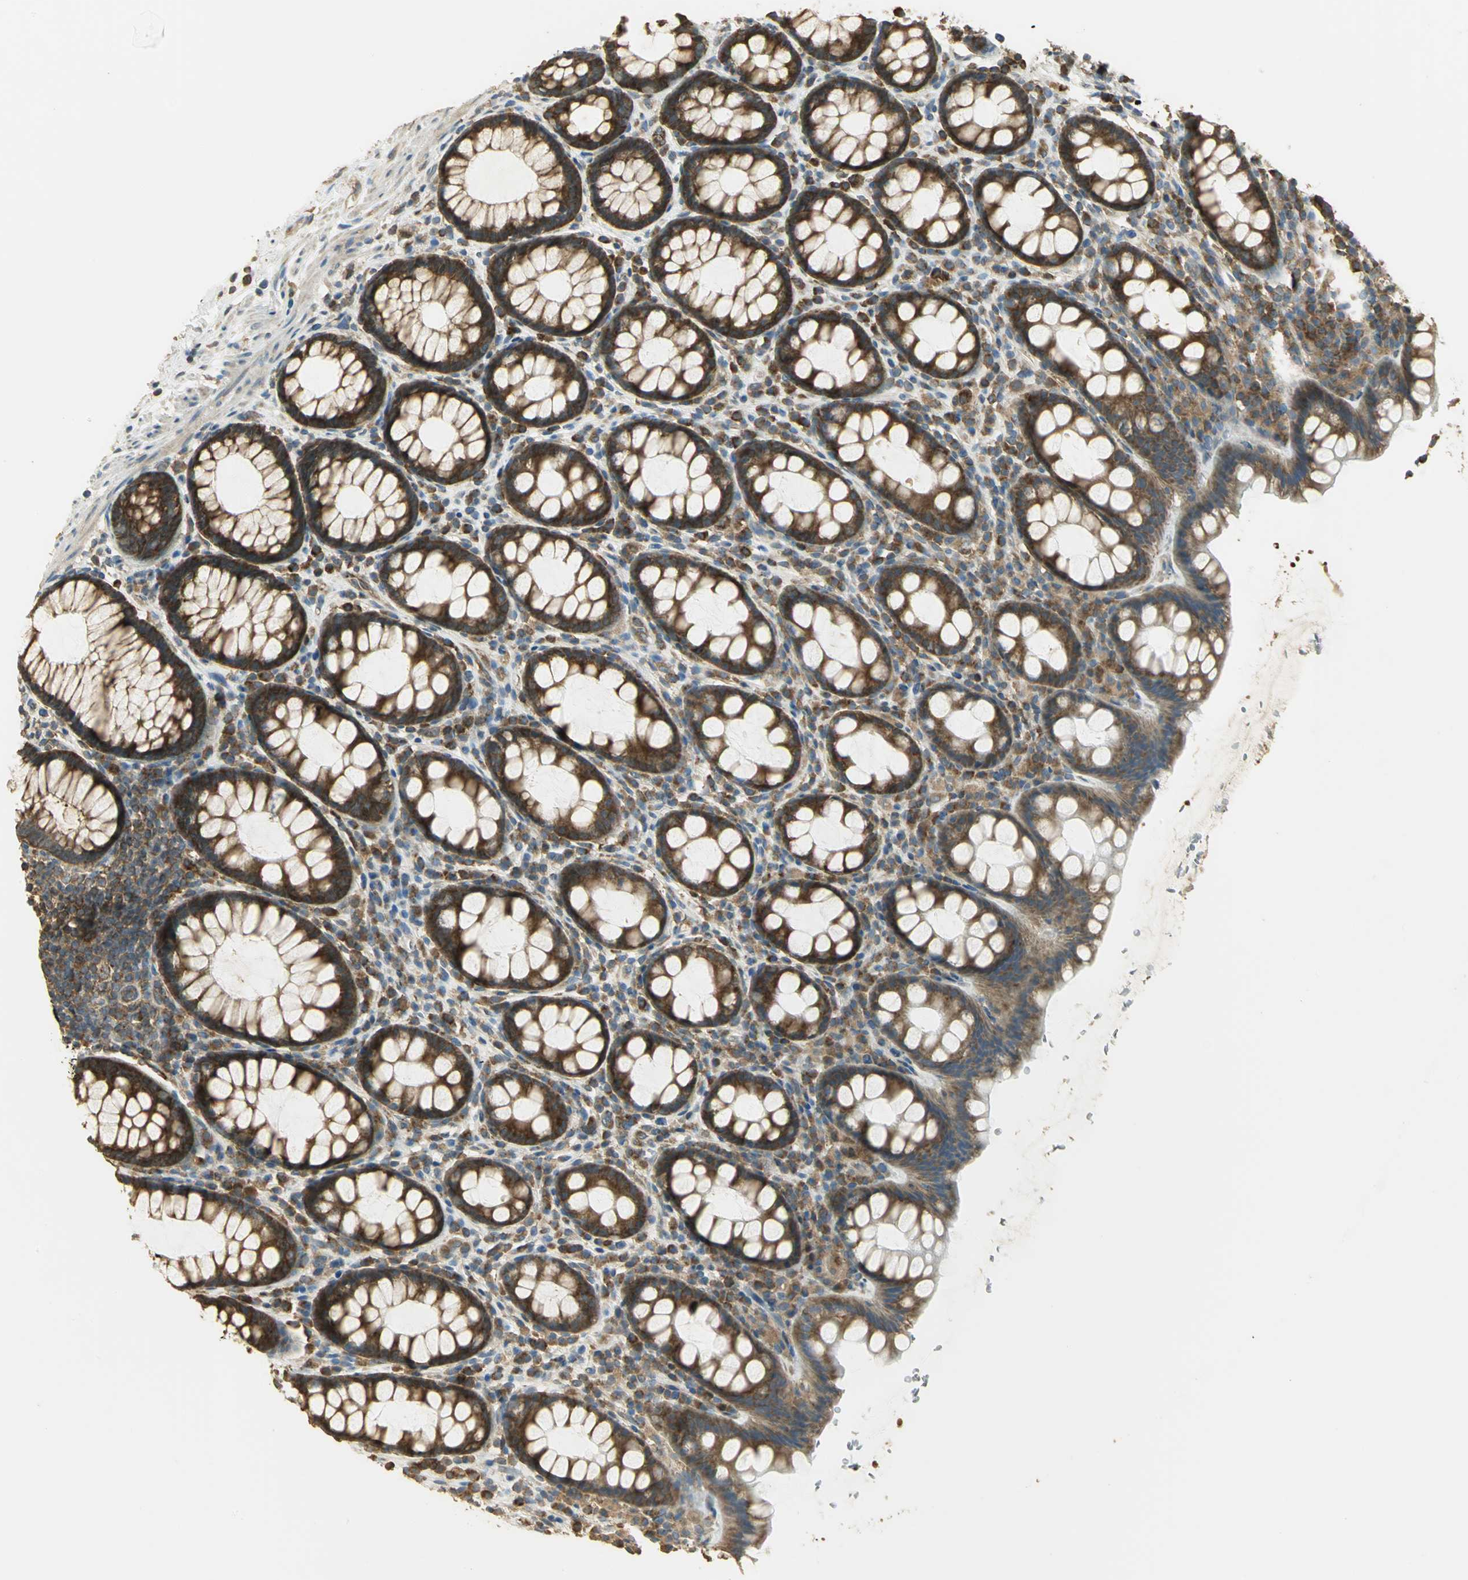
{"staining": {"intensity": "strong", "quantity": ">75%", "location": "cytoplasmic/membranous"}, "tissue": "rectum", "cell_type": "Glandular cells", "image_type": "normal", "snomed": [{"axis": "morphology", "description": "Normal tissue, NOS"}, {"axis": "topography", "description": "Rectum"}], "caption": "DAB (3,3'-diaminobenzidine) immunohistochemical staining of benign rectum exhibits strong cytoplasmic/membranous protein expression in about >75% of glandular cells.", "gene": "RARS1", "patient": {"sex": "male", "age": 92}}